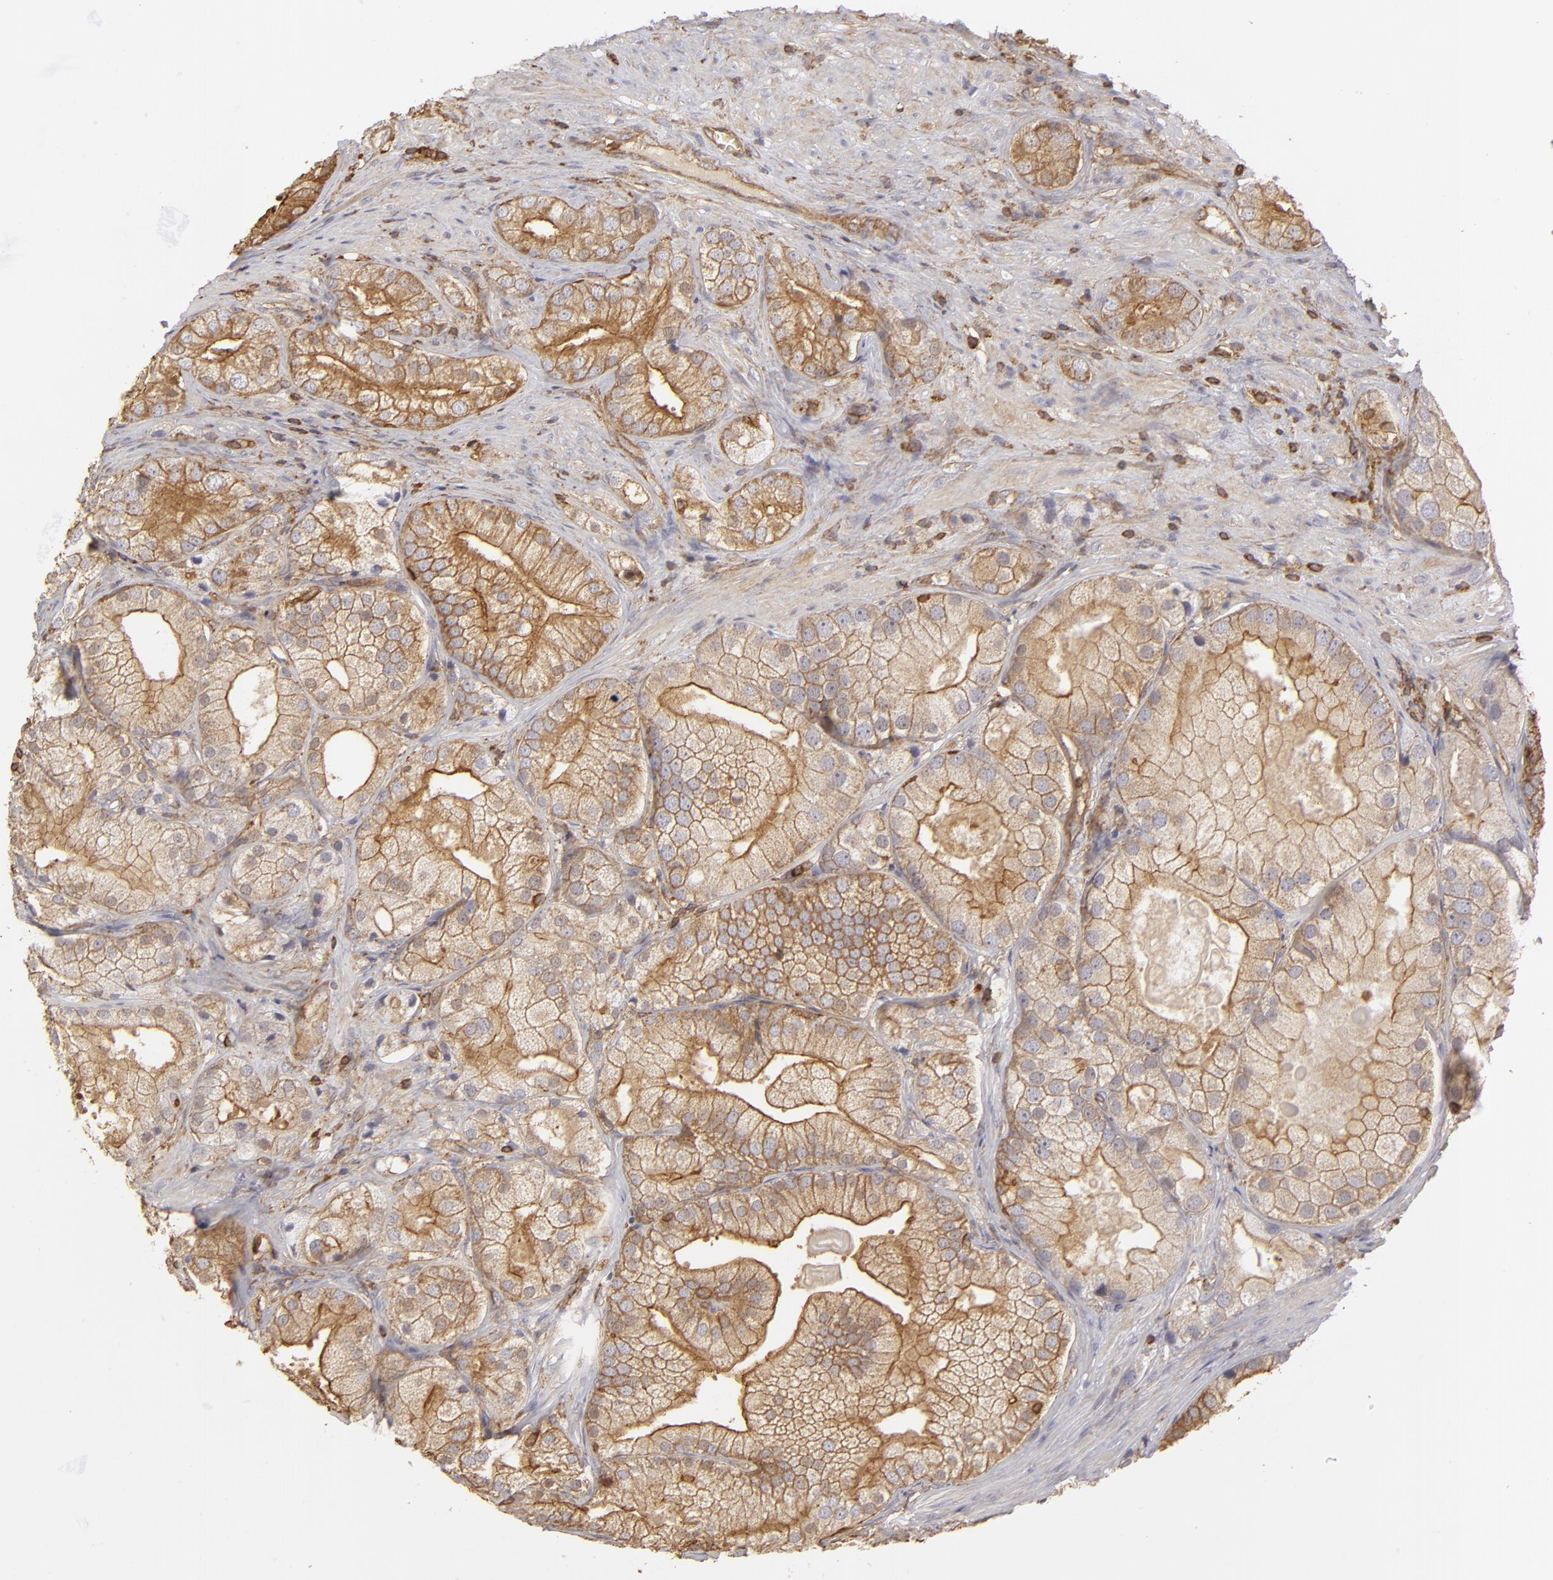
{"staining": {"intensity": "moderate", "quantity": ">75%", "location": "cytoplasmic/membranous"}, "tissue": "prostate cancer", "cell_type": "Tumor cells", "image_type": "cancer", "snomed": [{"axis": "morphology", "description": "Adenocarcinoma, Low grade"}, {"axis": "topography", "description": "Prostate"}], "caption": "Immunohistochemistry image of neoplastic tissue: prostate low-grade adenocarcinoma stained using immunohistochemistry demonstrates medium levels of moderate protein expression localized specifically in the cytoplasmic/membranous of tumor cells, appearing as a cytoplasmic/membranous brown color.", "gene": "ACTB", "patient": {"sex": "male", "age": 69}}